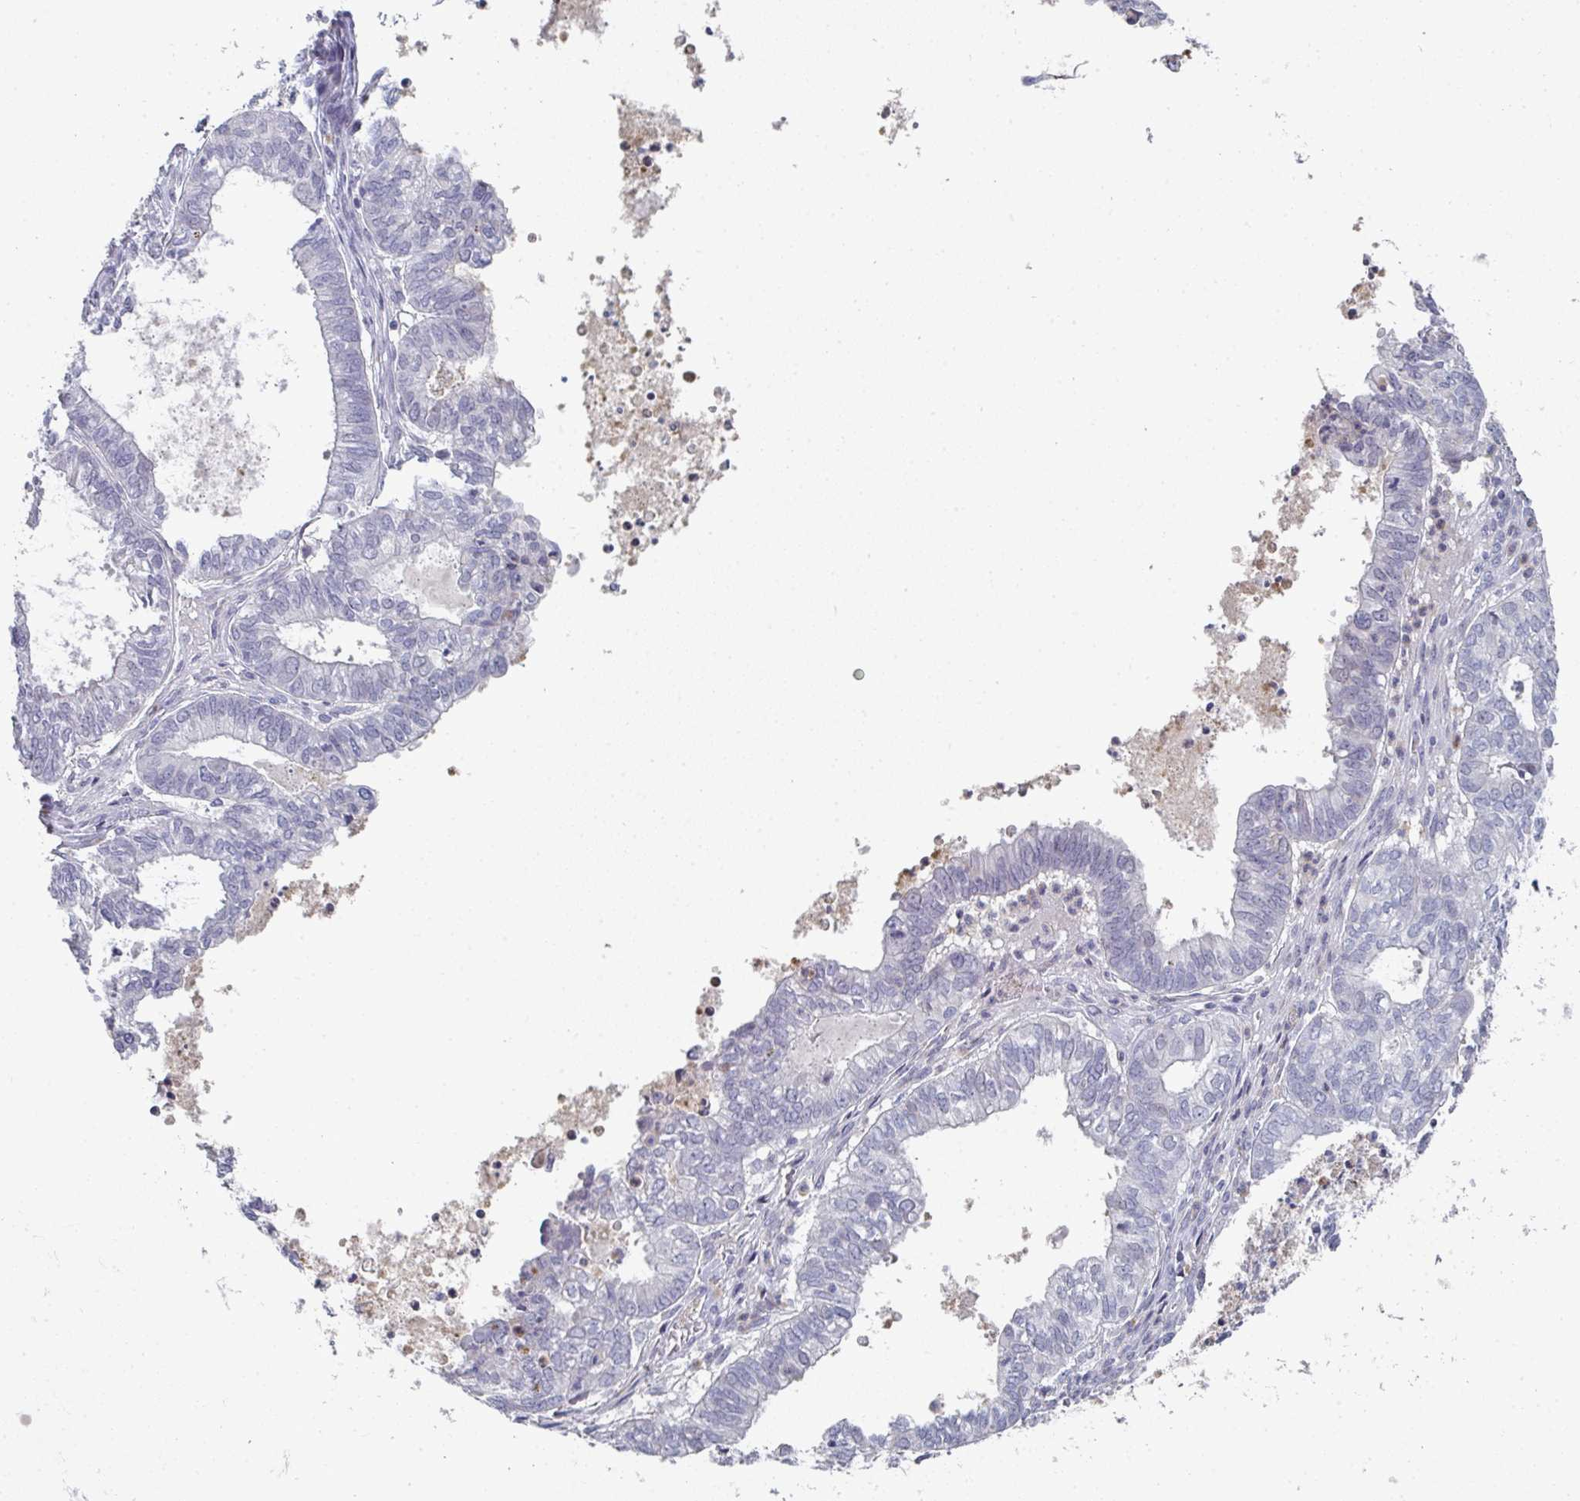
{"staining": {"intensity": "negative", "quantity": "none", "location": "none"}, "tissue": "ovarian cancer", "cell_type": "Tumor cells", "image_type": "cancer", "snomed": [{"axis": "morphology", "description": "Carcinoma, endometroid"}, {"axis": "topography", "description": "Ovary"}], "caption": "High power microscopy histopathology image of an immunohistochemistry (IHC) image of ovarian cancer, revealing no significant staining in tumor cells. The staining is performed using DAB brown chromogen with nuclei counter-stained in using hematoxylin.", "gene": "A1CF", "patient": {"sex": "female", "age": 64}}